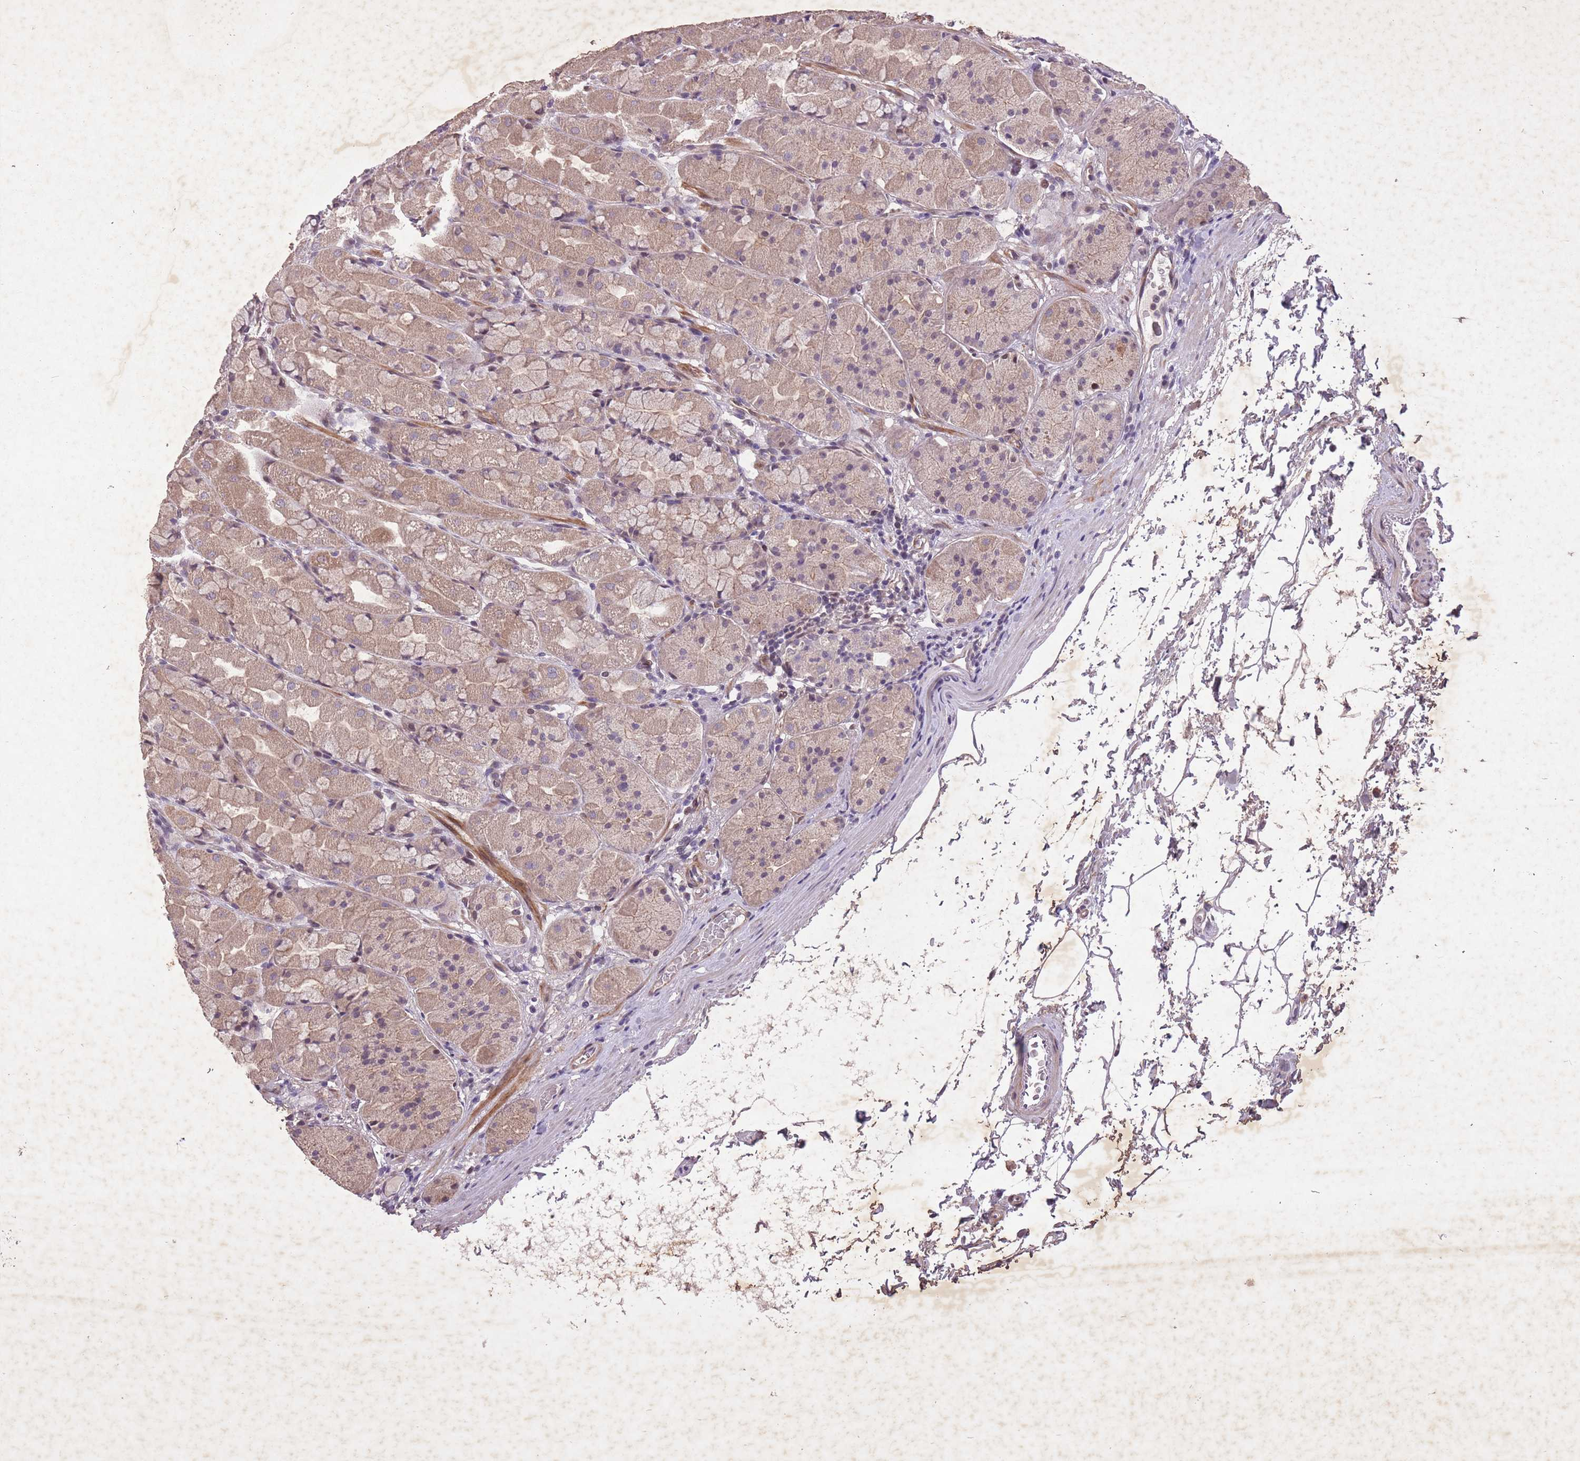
{"staining": {"intensity": "moderate", "quantity": "25%-75%", "location": "cytoplasmic/membranous,nuclear"}, "tissue": "stomach", "cell_type": "Glandular cells", "image_type": "normal", "snomed": [{"axis": "morphology", "description": "Normal tissue, NOS"}, {"axis": "topography", "description": "Stomach"}], "caption": "Protein staining reveals moderate cytoplasmic/membranous,nuclear staining in about 25%-75% of glandular cells in unremarkable stomach. The staining was performed using DAB to visualize the protein expression in brown, while the nuclei were stained in blue with hematoxylin (Magnification: 20x).", "gene": "CBX6", "patient": {"sex": "male", "age": 57}}